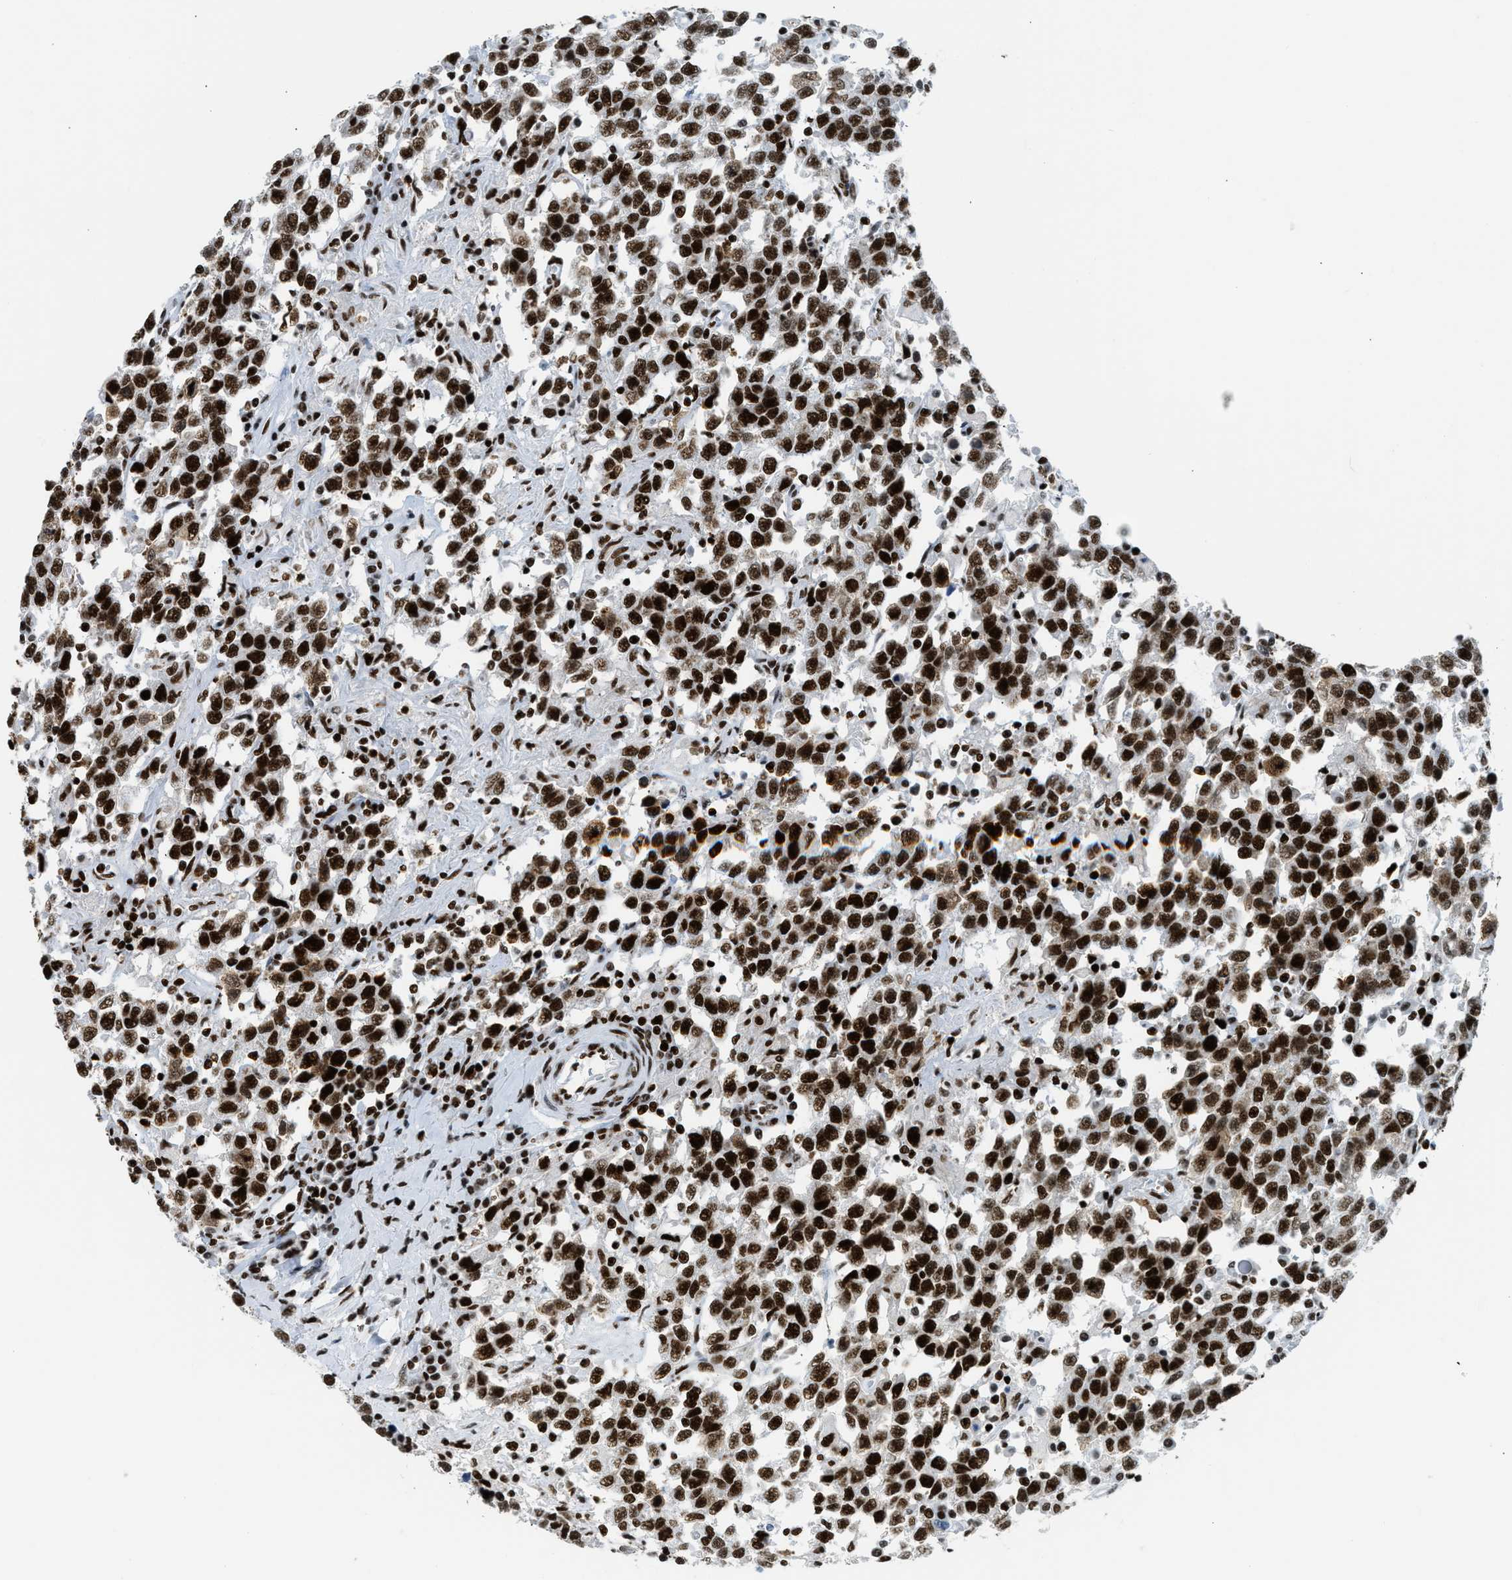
{"staining": {"intensity": "strong", "quantity": ">75%", "location": "nuclear"}, "tissue": "testis cancer", "cell_type": "Tumor cells", "image_type": "cancer", "snomed": [{"axis": "morphology", "description": "Seminoma, NOS"}, {"axis": "topography", "description": "Testis"}], "caption": "Immunohistochemical staining of human testis cancer demonstrates strong nuclear protein expression in about >75% of tumor cells.", "gene": "PIF1", "patient": {"sex": "male", "age": 41}}